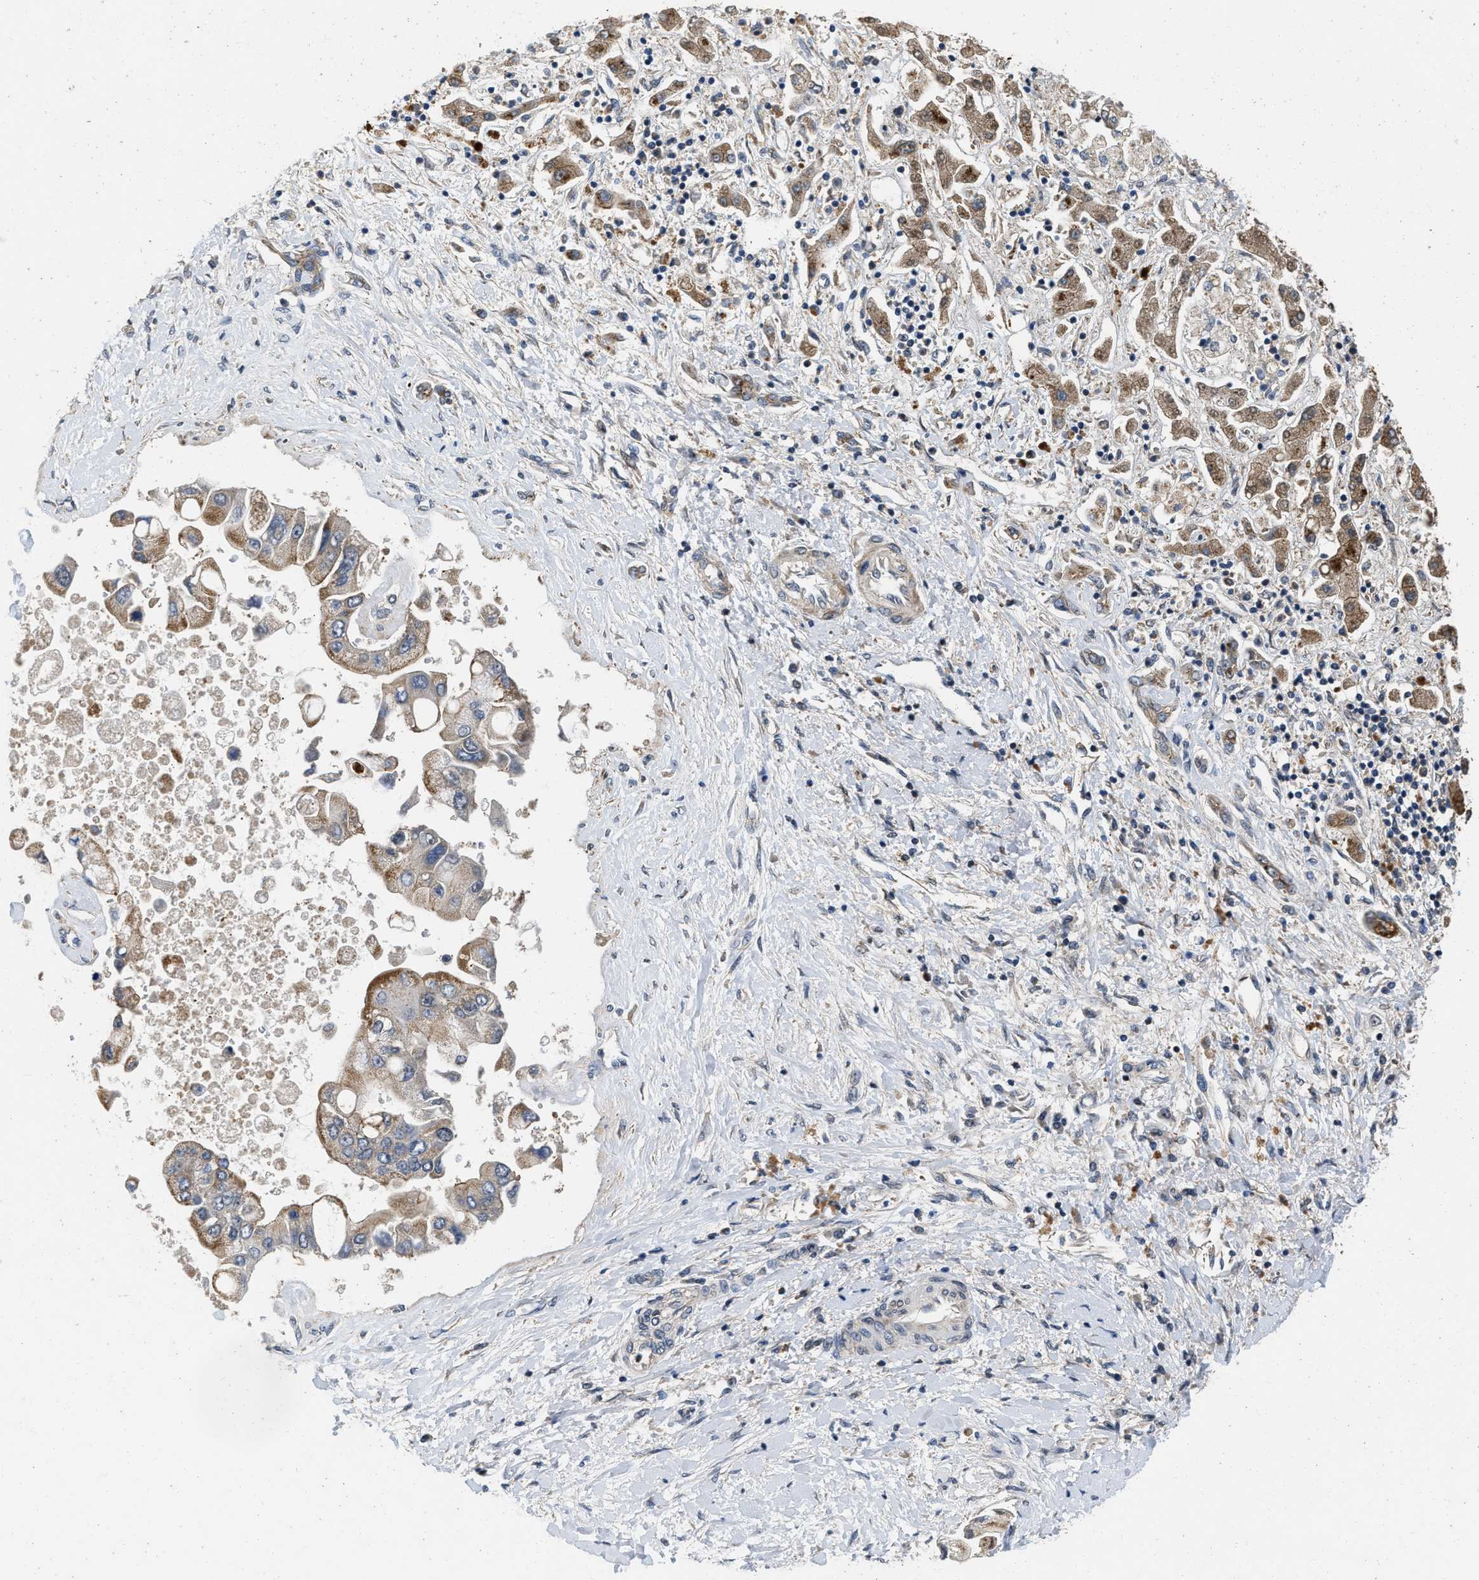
{"staining": {"intensity": "moderate", "quantity": ">75%", "location": "cytoplasmic/membranous"}, "tissue": "liver cancer", "cell_type": "Tumor cells", "image_type": "cancer", "snomed": [{"axis": "morphology", "description": "Cholangiocarcinoma"}, {"axis": "topography", "description": "Liver"}], "caption": "Human liver cancer stained with a brown dye exhibits moderate cytoplasmic/membranous positive expression in approximately >75% of tumor cells.", "gene": "PRDM14", "patient": {"sex": "male", "age": 50}}